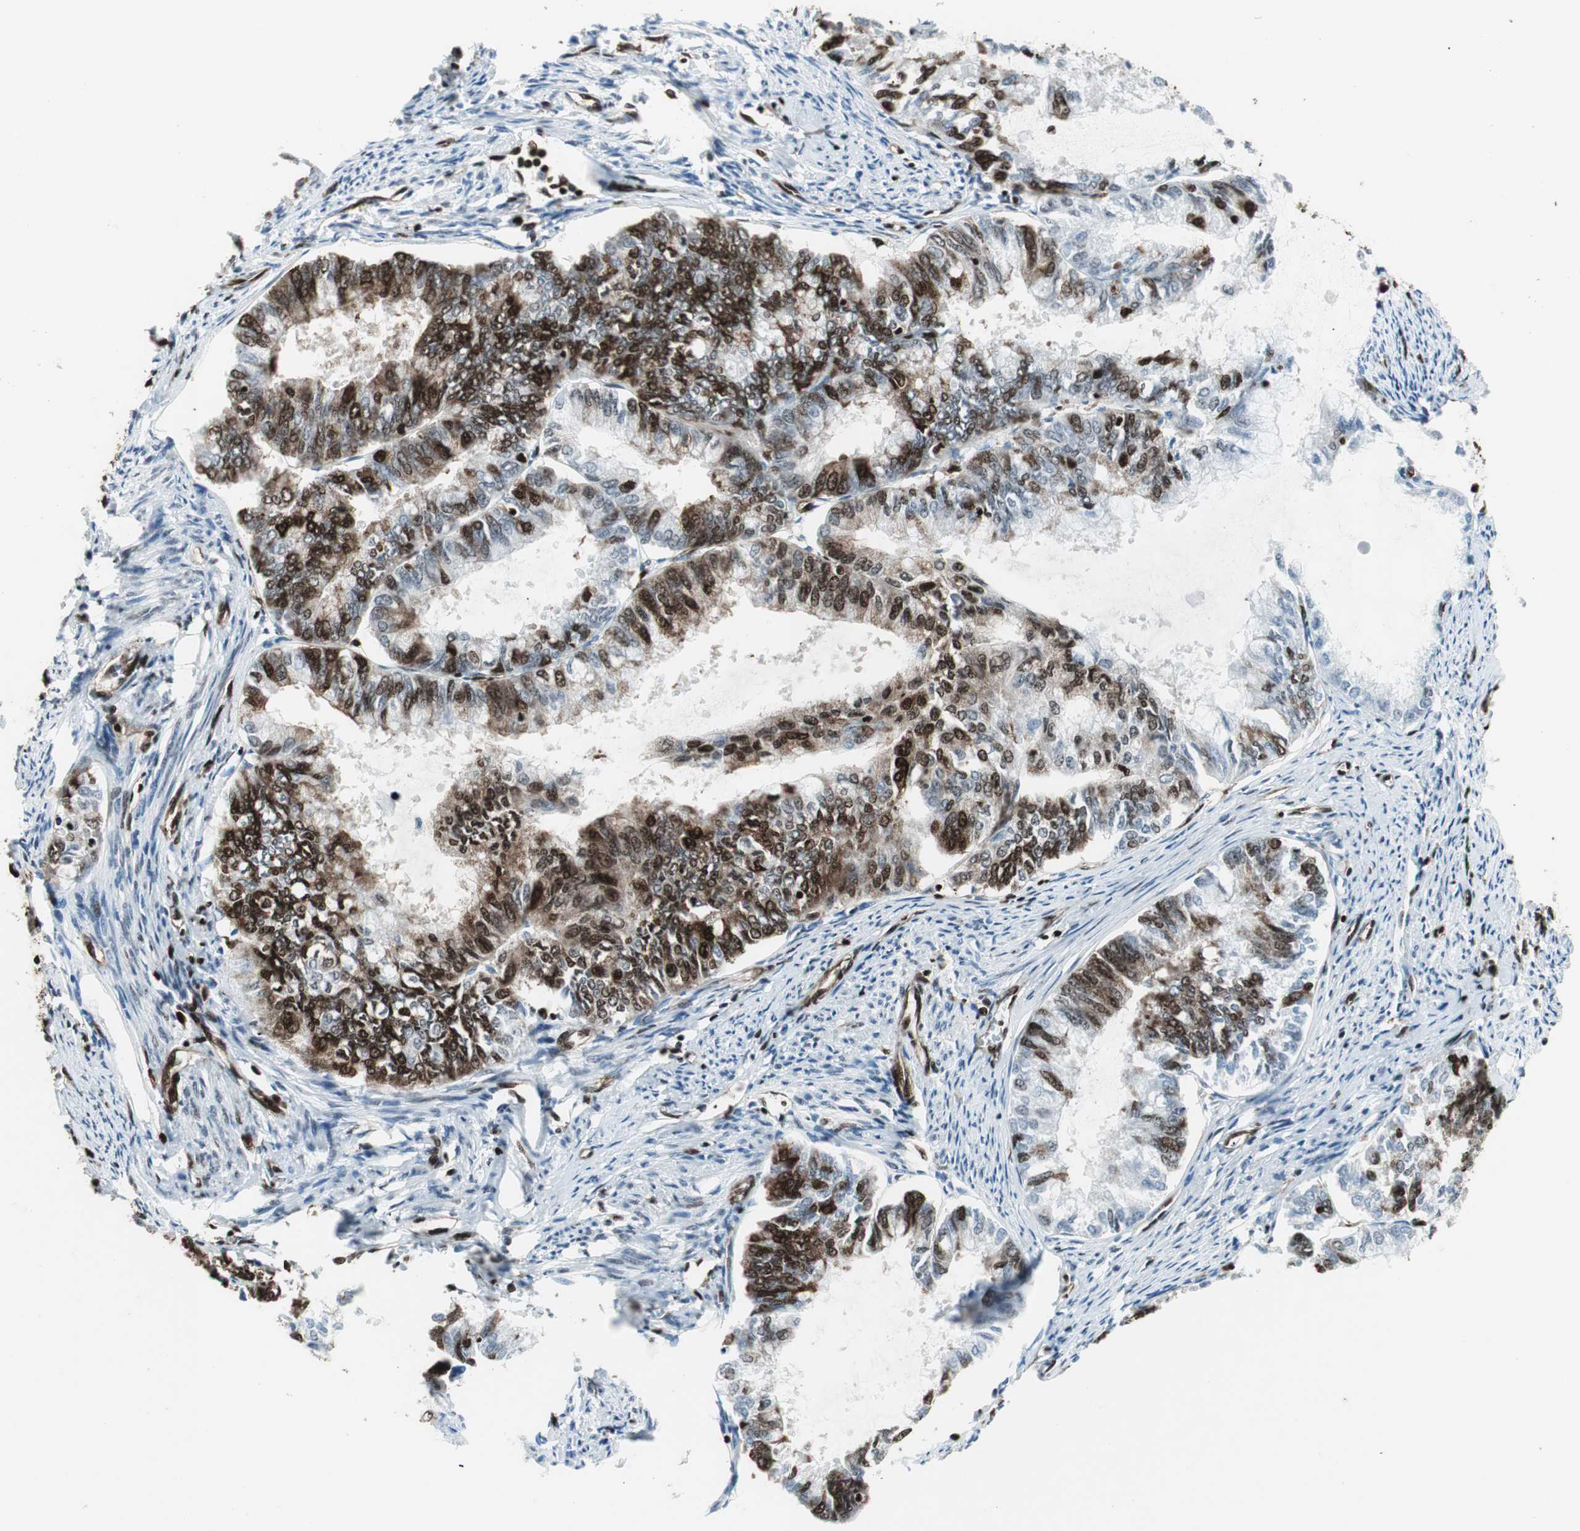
{"staining": {"intensity": "moderate", "quantity": "25%-75%", "location": "cytoplasmic/membranous,nuclear"}, "tissue": "endometrial cancer", "cell_type": "Tumor cells", "image_type": "cancer", "snomed": [{"axis": "morphology", "description": "Adenocarcinoma, NOS"}, {"axis": "topography", "description": "Endometrium"}], "caption": "Brown immunohistochemical staining in endometrial adenocarcinoma displays moderate cytoplasmic/membranous and nuclear positivity in approximately 25%-75% of tumor cells.", "gene": "EWSR1", "patient": {"sex": "female", "age": 86}}